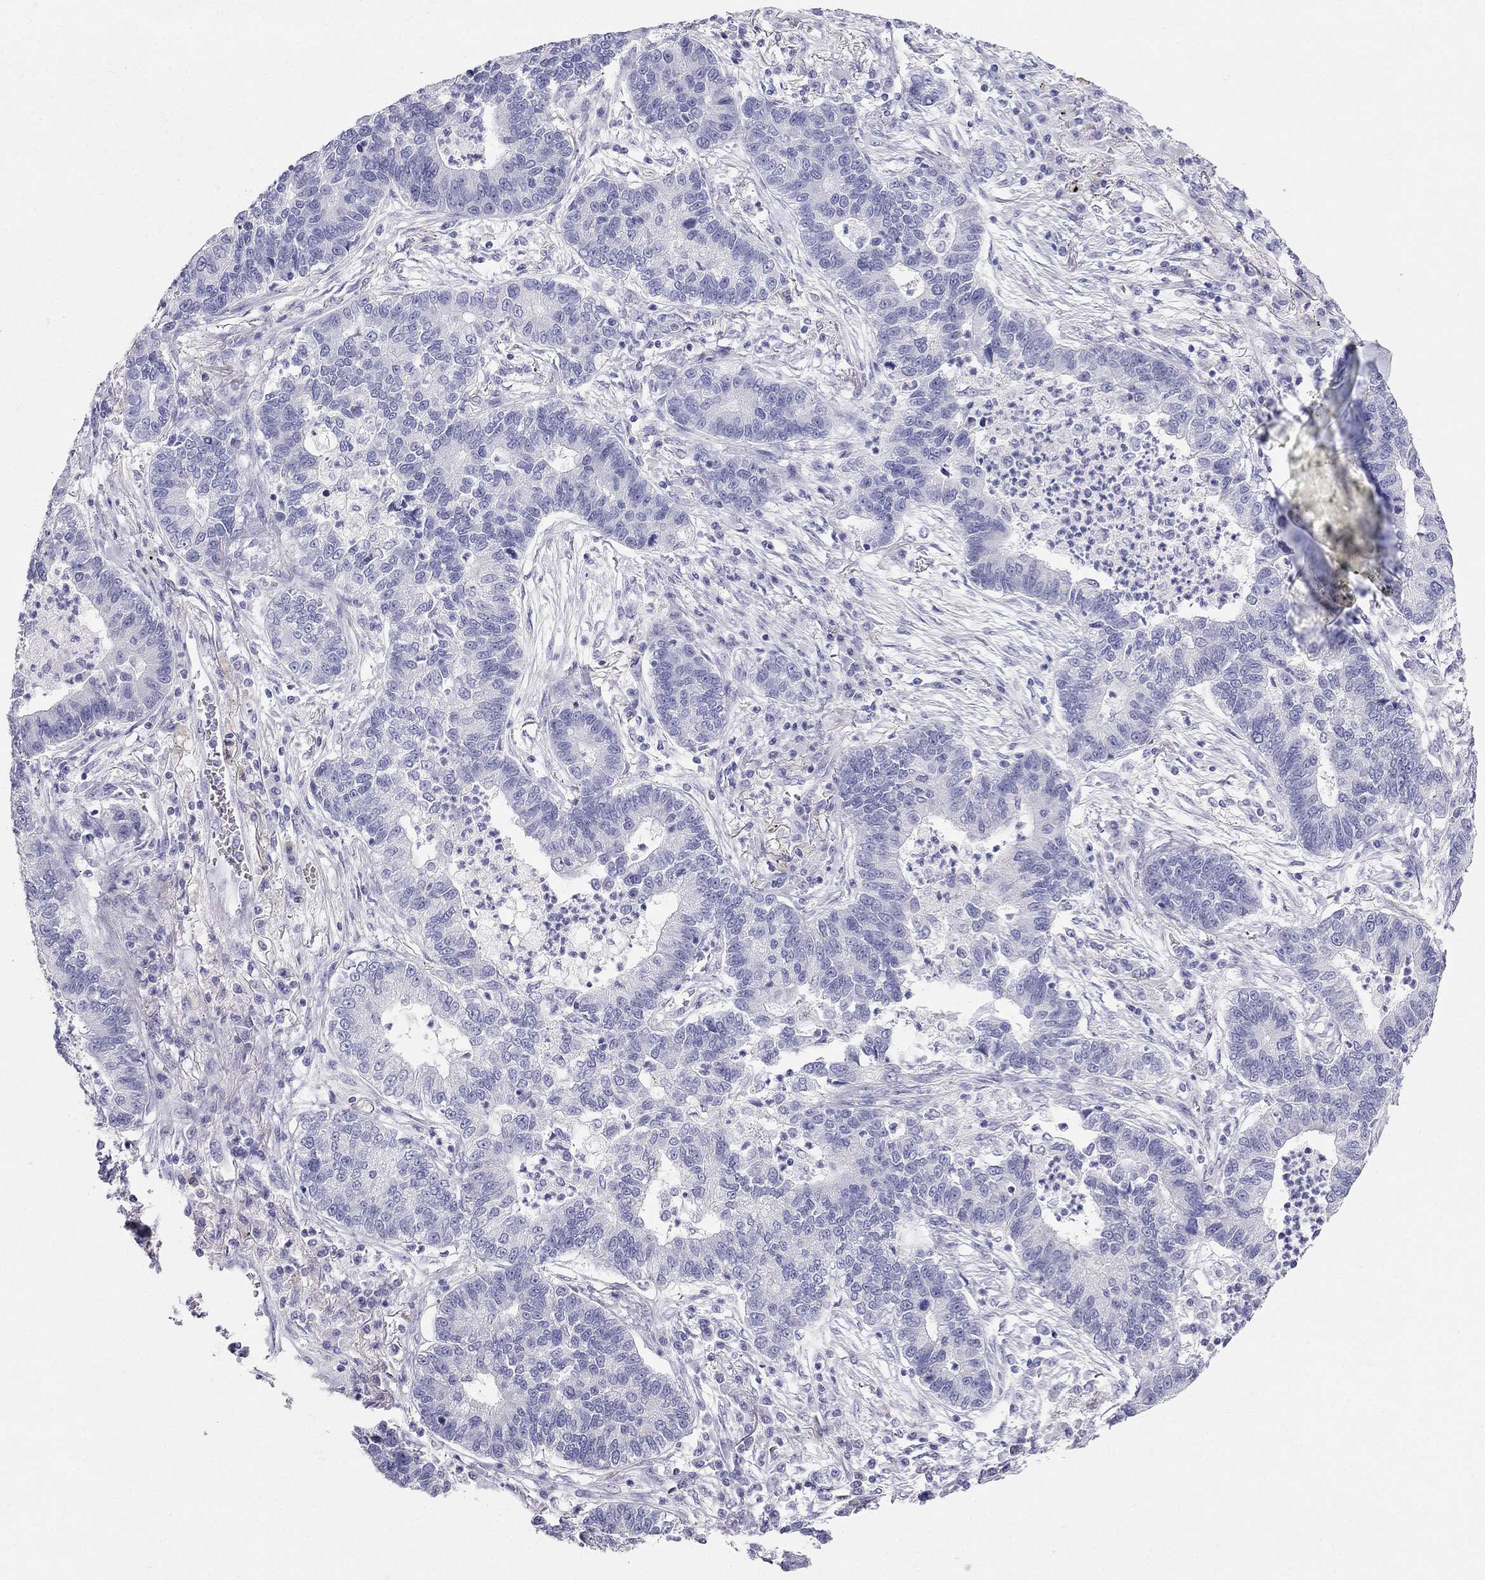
{"staining": {"intensity": "negative", "quantity": "none", "location": "none"}, "tissue": "lung cancer", "cell_type": "Tumor cells", "image_type": "cancer", "snomed": [{"axis": "morphology", "description": "Adenocarcinoma, NOS"}, {"axis": "topography", "description": "Lung"}], "caption": "High power microscopy image of an immunohistochemistry image of lung cancer, revealing no significant expression in tumor cells.", "gene": "RFLNA", "patient": {"sex": "female", "age": 57}}